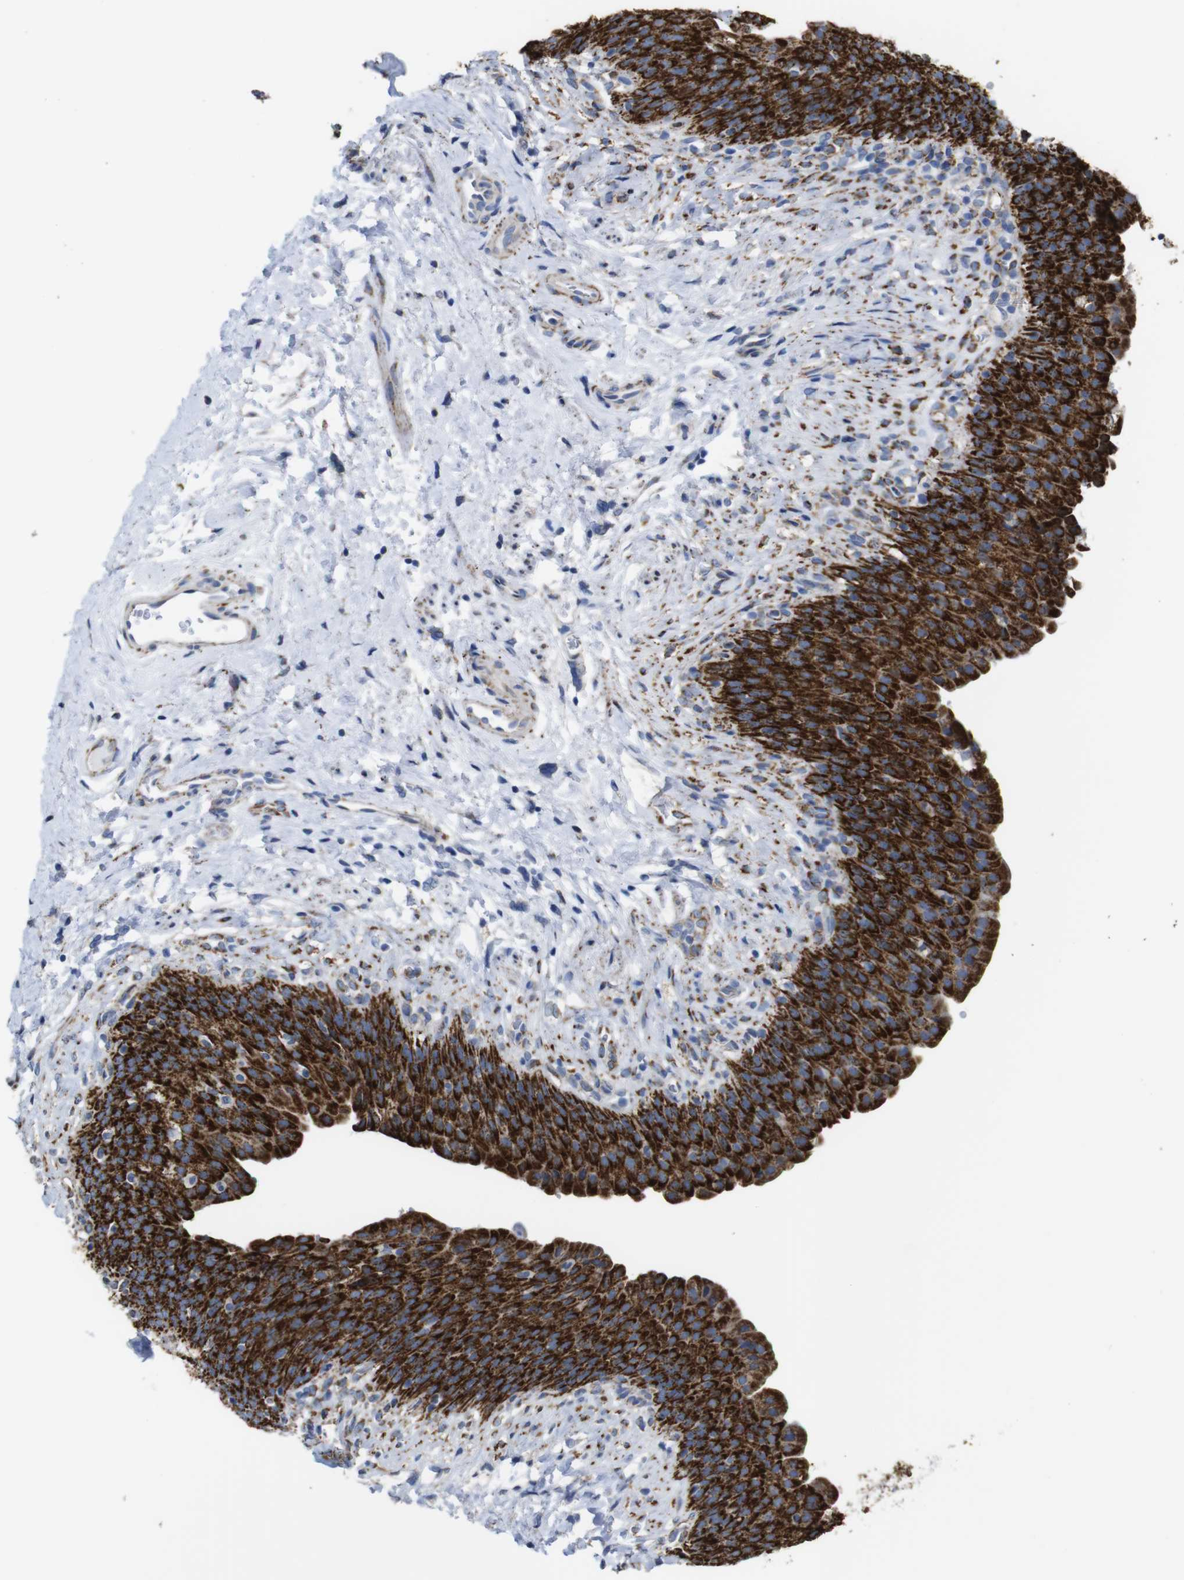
{"staining": {"intensity": "strong", "quantity": ">75%", "location": "cytoplasmic/membranous"}, "tissue": "urinary bladder", "cell_type": "Urothelial cells", "image_type": "normal", "snomed": [{"axis": "morphology", "description": "Normal tissue, NOS"}, {"axis": "topography", "description": "Urinary bladder"}], "caption": "Urinary bladder stained for a protein (brown) displays strong cytoplasmic/membranous positive expression in approximately >75% of urothelial cells.", "gene": "MAOA", "patient": {"sex": "female", "age": 79}}